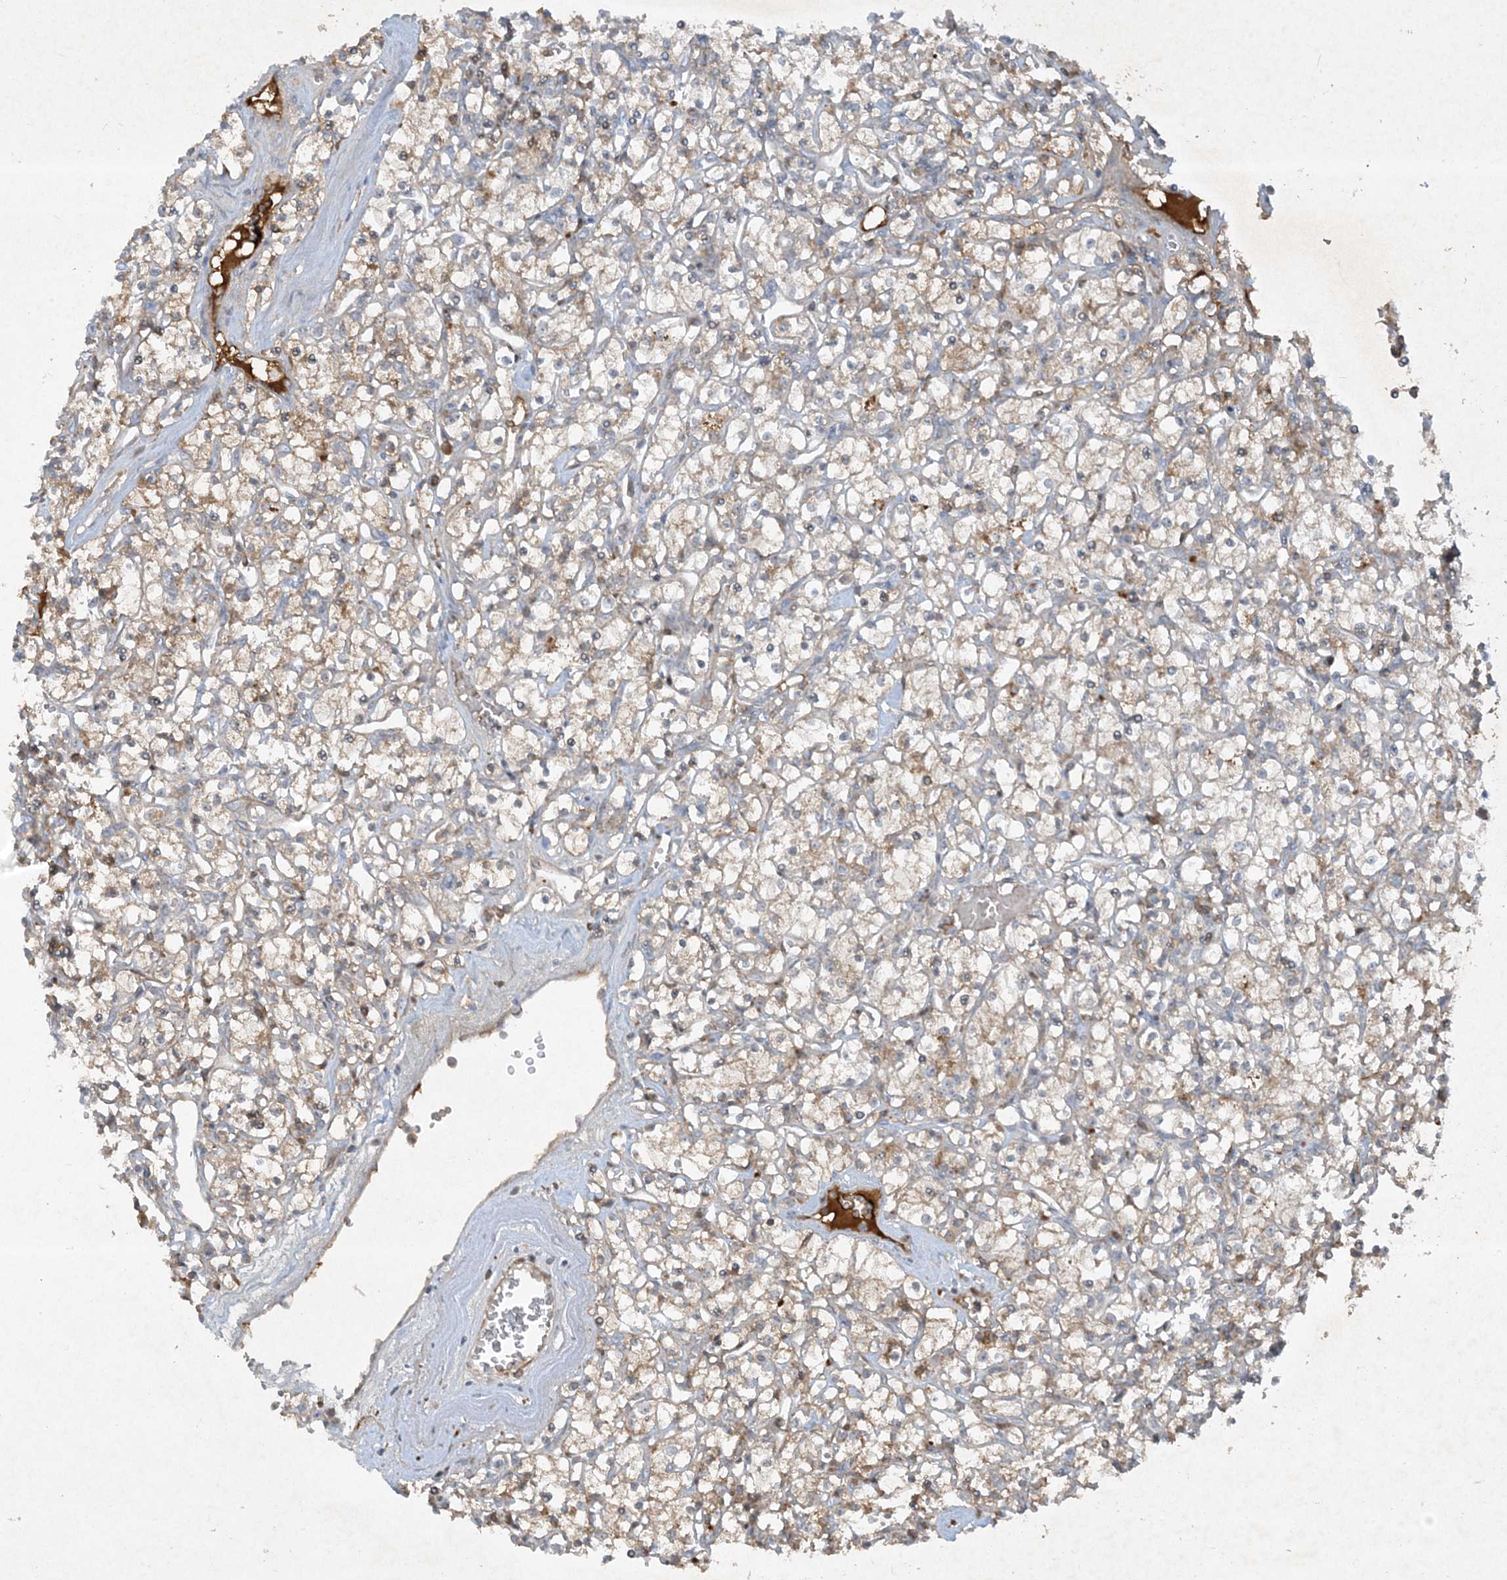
{"staining": {"intensity": "weak", "quantity": ">75%", "location": "cytoplasmic/membranous"}, "tissue": "renal cancer", "cell_type": "Tumor cells", "image_type": "cancer", "snomed": [{"axis": "morphology", "description": "Adenocarcinoma, NOS"}, {"axis": "topography", "description": "Kidney"}], "caption": "Protein expression analysis of human renal adenocarcinoma reveals weak cytoplasmic/membranous positivity in about >75% of tumor cells.", "gene": "FETUB", "patient": {"sex": "female", "age": 59}}